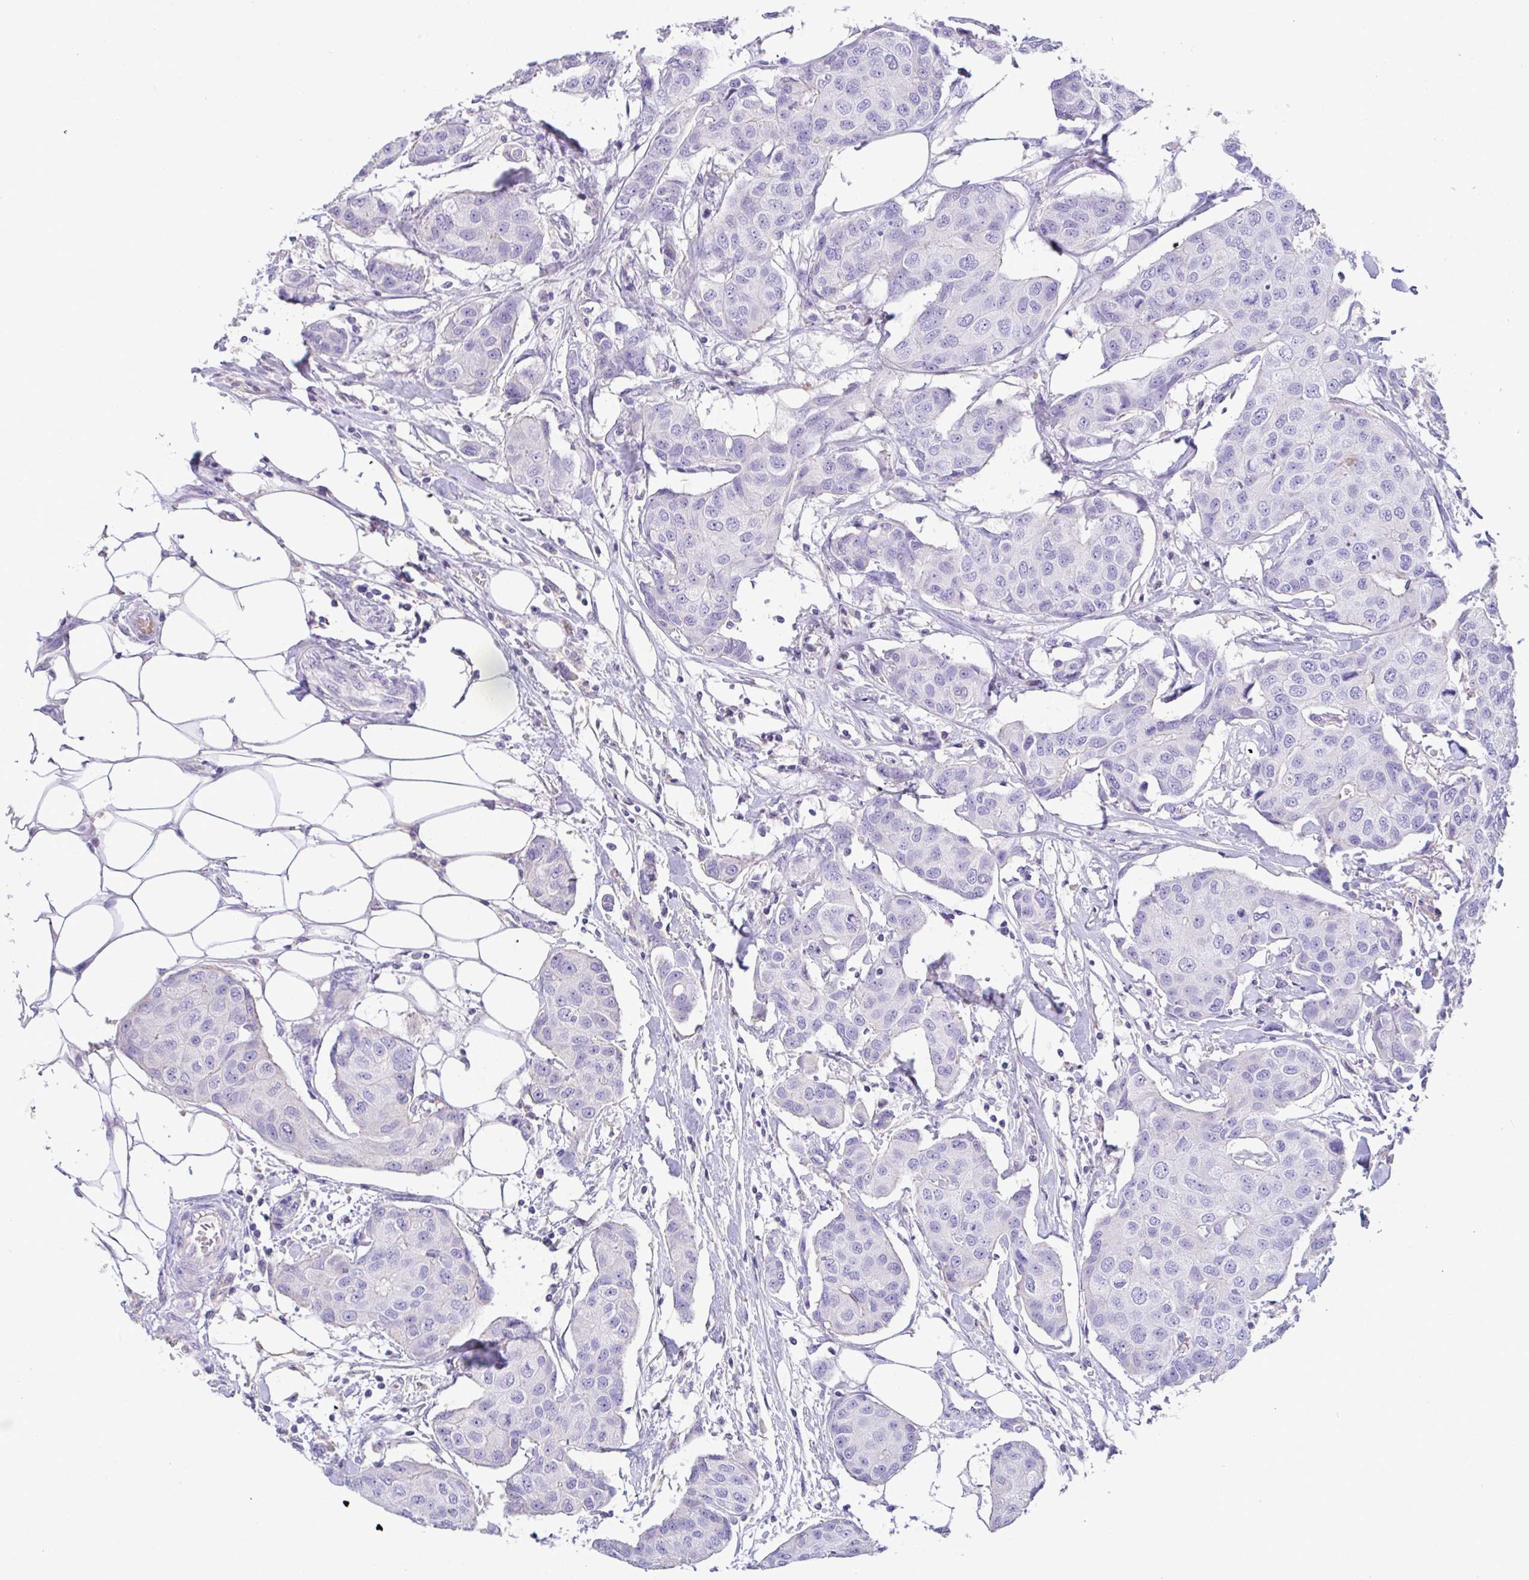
{"staining": {"intensity": "negative", "quantity": "none", "location": "none"}, "tissue": "breast cancer", "cell_type": "Tumor cells", "image_type": "cancer", "snomed": [{"axis": "morphology", "description": "Duct carcinoma"}, {"axis": "topography", "description": "Breast"}, {"axis": "topography", "description": "Lymph node"}], "caption": "High power microscopy photomicrograph of an immunohistochemistry image of breast cancer (intraductal carcinoma), revealing no significant positivity in tumor cells. The staining was performed using DAB to visualize the protein expression in brown, while the nuclei were stained in blue with hematoxylin (Magnification: 20x).", "gene": "CA10", "patient": {"sex": "female", "age": 80}}